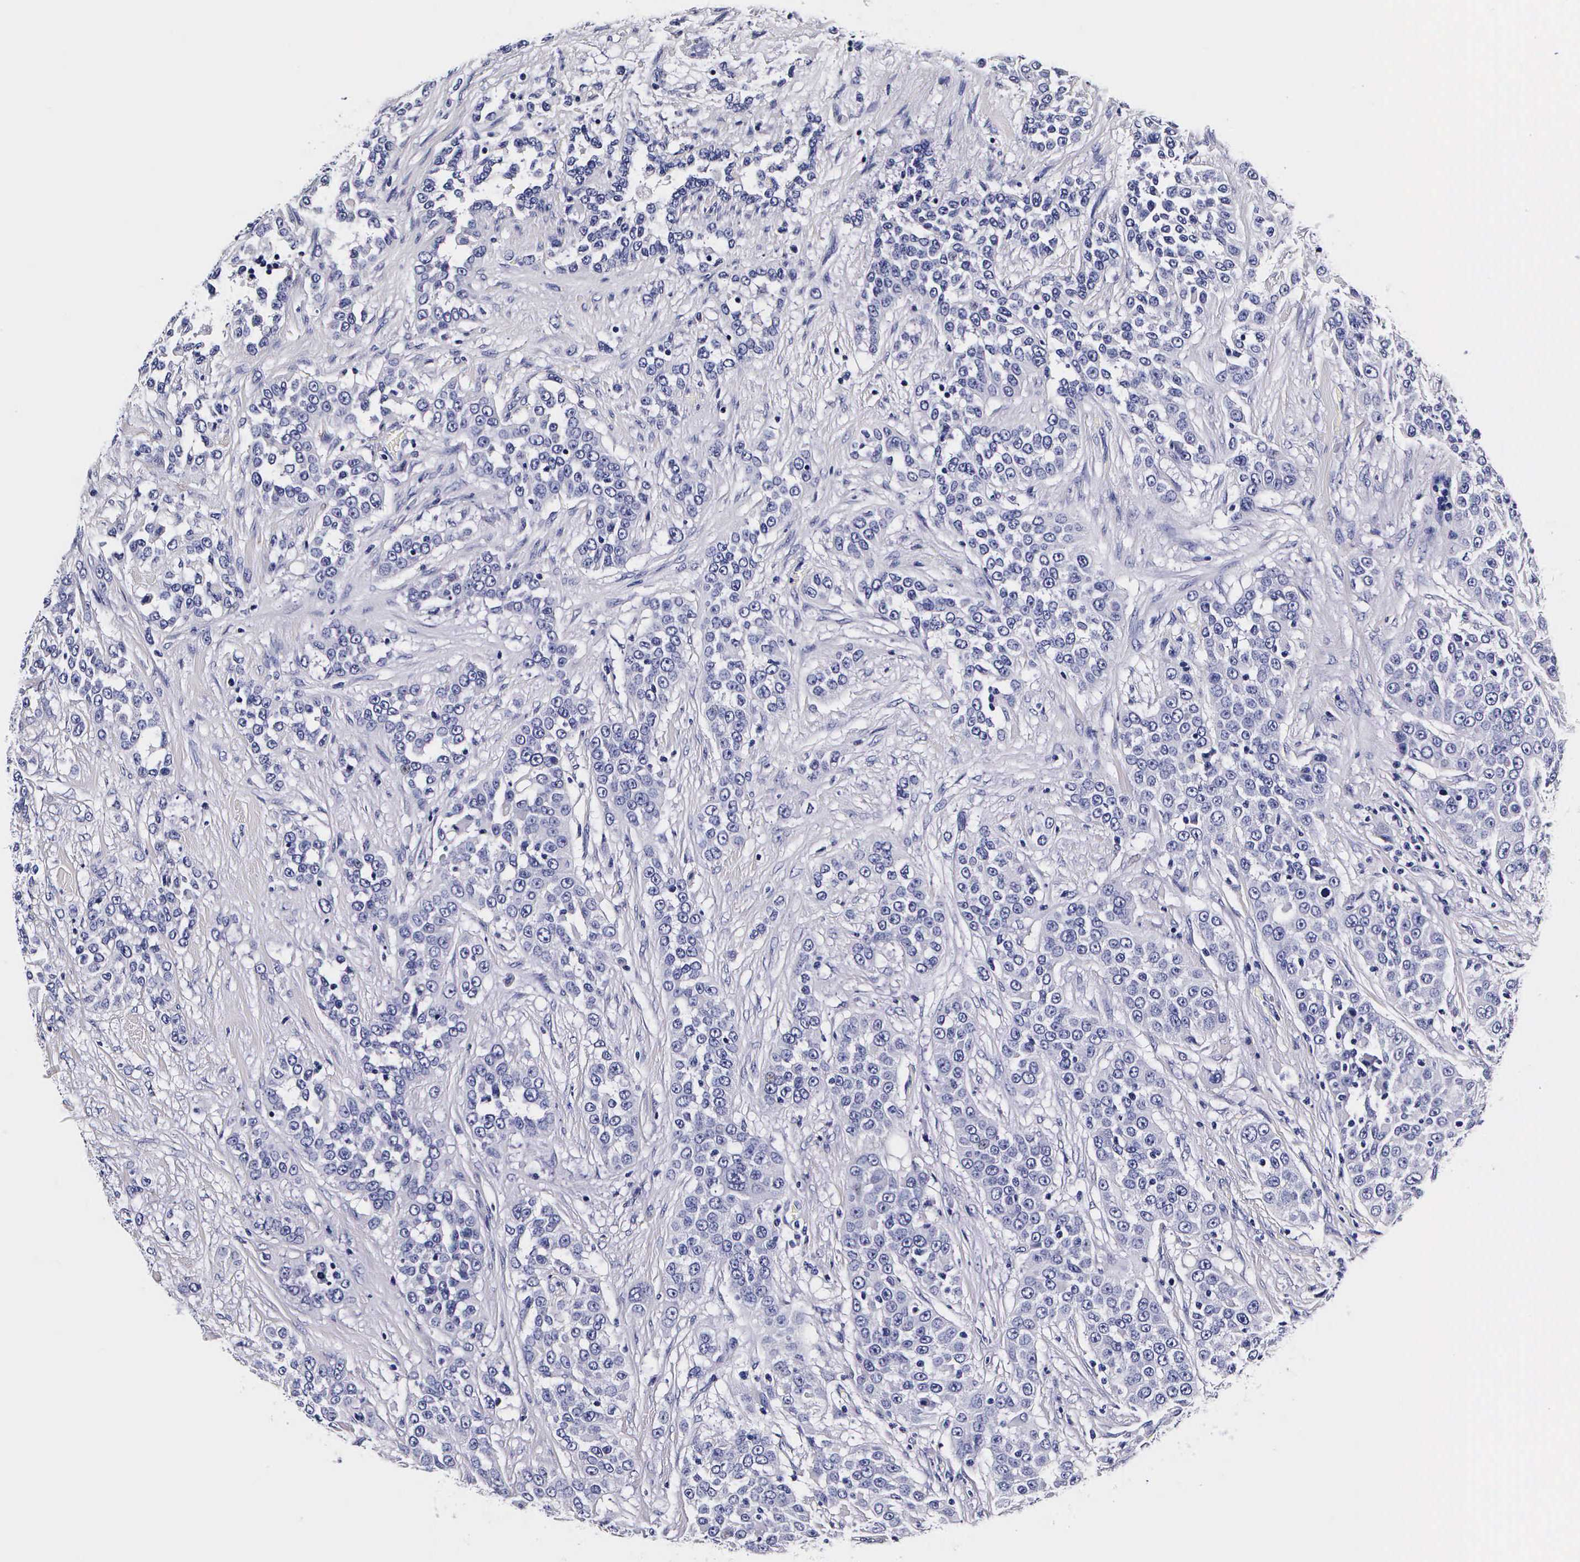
{"staining": {"intensity": "negative", "quantity": "none", "location": "none"}, "tissue": "urothelial cancer", "cell_type": "Tumor cells", "image_type": "cancer", "snomed": [{"axis": "morphology", "description": "Urothelial carcinoma, High grade"}, {"axis": "topography", "description": "Urinary bladder"}], "caption": "This is an immunohistochemistry image of urothelial carcinoma (high-grade). There is no expression in tumor cells.", "gene": "IAPP", "patient": {"sex": "female", "age": 80}}